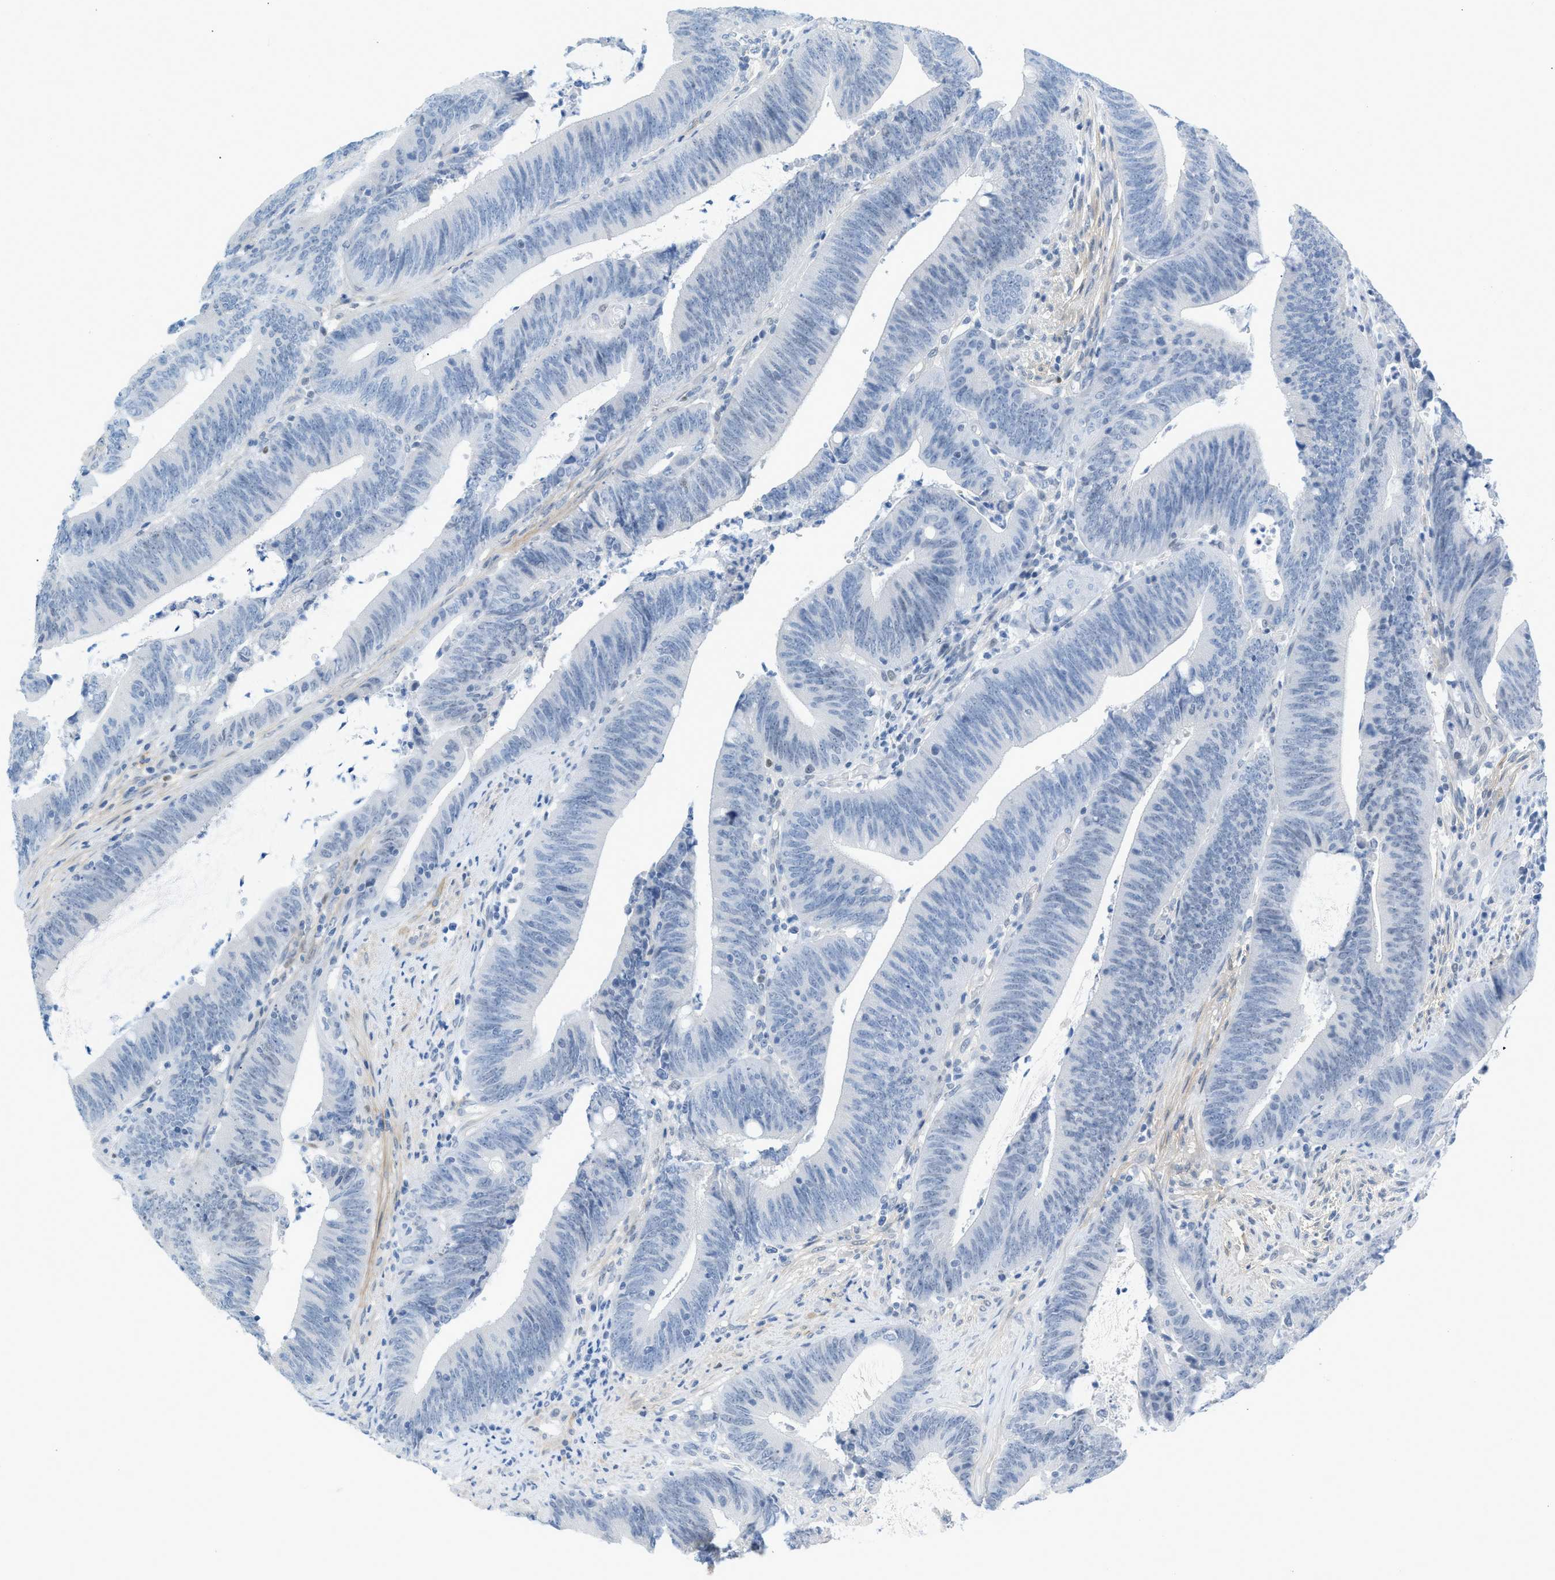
{"staining": {"intensity": "negative", "quantity": "none", "location": "none"}, "tissue": "colorectal cancer", "cell_type": "Tumor cells", "image_type": "cancer", "snomed": [{"axis": "morphology", "description": "Normal tissue, NOS"}, {"axis": "morphology", "description": "Adenocarcinoma, NOS"}, {"axis": "topography", "description": "Rectum"}], "caption": "High magnification brightfield microscopy of colorectal adenocarcinoma stained with DAB (brown) and counterstained with hematoxylin (blue): tumor cells show no significant expression.", "gene": "HLTF", "patient": {"sex": "female", "age": 66}}